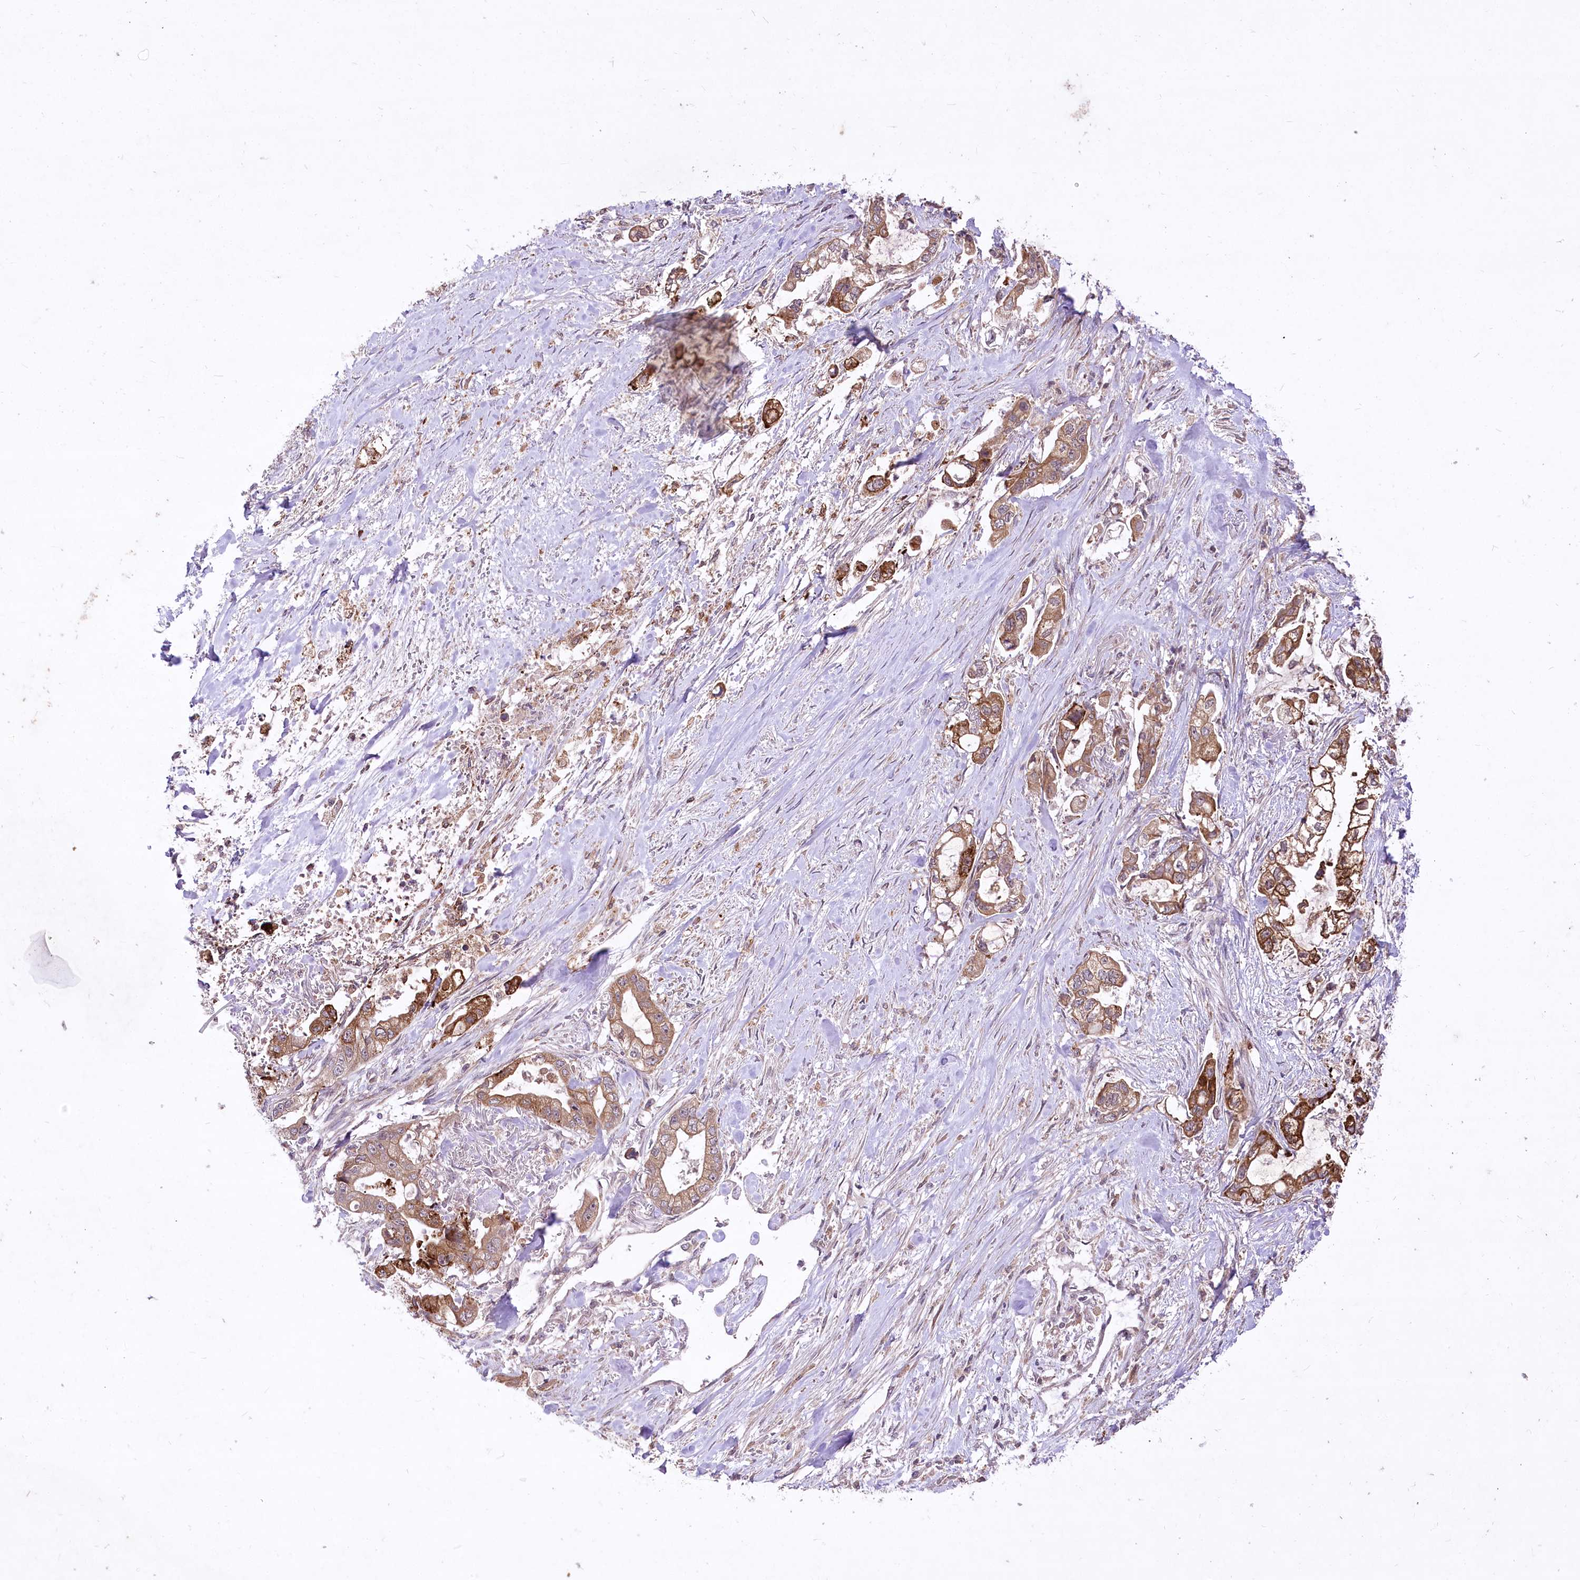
{"staining": {"intensity": "moderate", "quantity": ">75%", "location": "cytoplasmic/membranous"}, "tissue": "stomach cancer", "cell_type": "Tumor cells", "image_type": "cancer", "snomed": [{"axis": "morphology", "description": "Adenocarcinoma, NOS"}, {"axis": "topography", "description": "Stomach"}], "caption": "Immunohistochemistry image of neoplastic tissue: stomach adenocarcinoma stained using immunohistochemistry displays medium levels of moderate protein expression localized specifically in the cytoplasmic/membranous of tumor cells, appearing as a cytoplasmic/membranous brown color.", "gene": "HELT", "patient": {"sex": "male", "age": 62}}